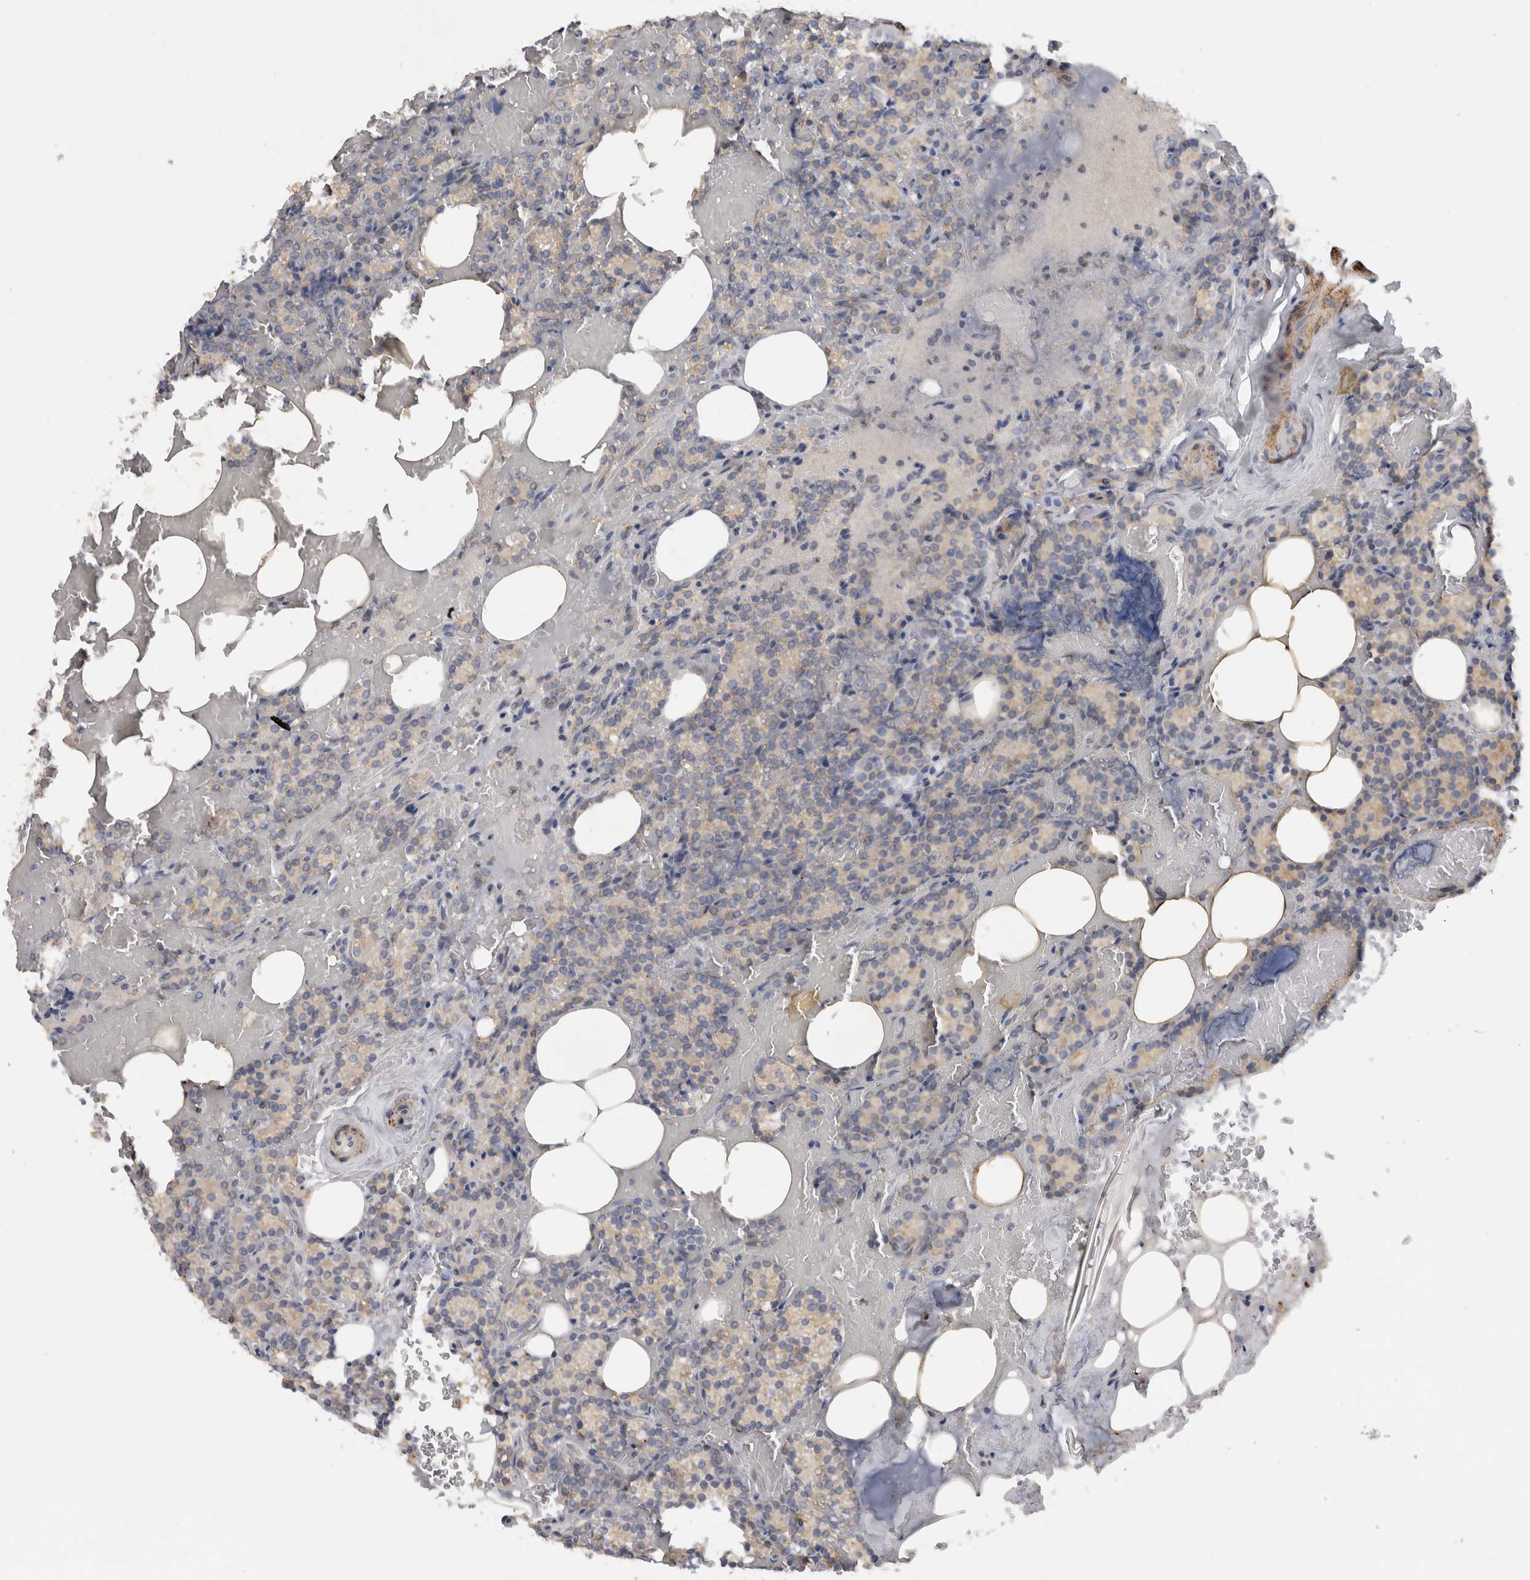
{"staining": {"intensity": "weak", "quantity": ">75%", "location": "cytoplasmic/membranous"}, "tissue": "parathyroid gland", "cell_type": "Glandular cells", "image_type": "normal", "snomed": [{"axis": "morphology", "description": "Normal tissue, NOS"}, {"axis": "topography", "description": "Parathyroid gland"}], "caption": "Immunohistochemical staining of normal parathyroid gland displays >75% levels of weak cytoplasmic/membranous protein positivity in about >75% of glandular cells. Using DAB (3,3'-diaminobenzidine) (brown) and hematoxylin (blue) stains, captured at high magnification using brightfield microscopy.", "gene": "MGAT1", "patient": {"sex": "female", "age": 78}}